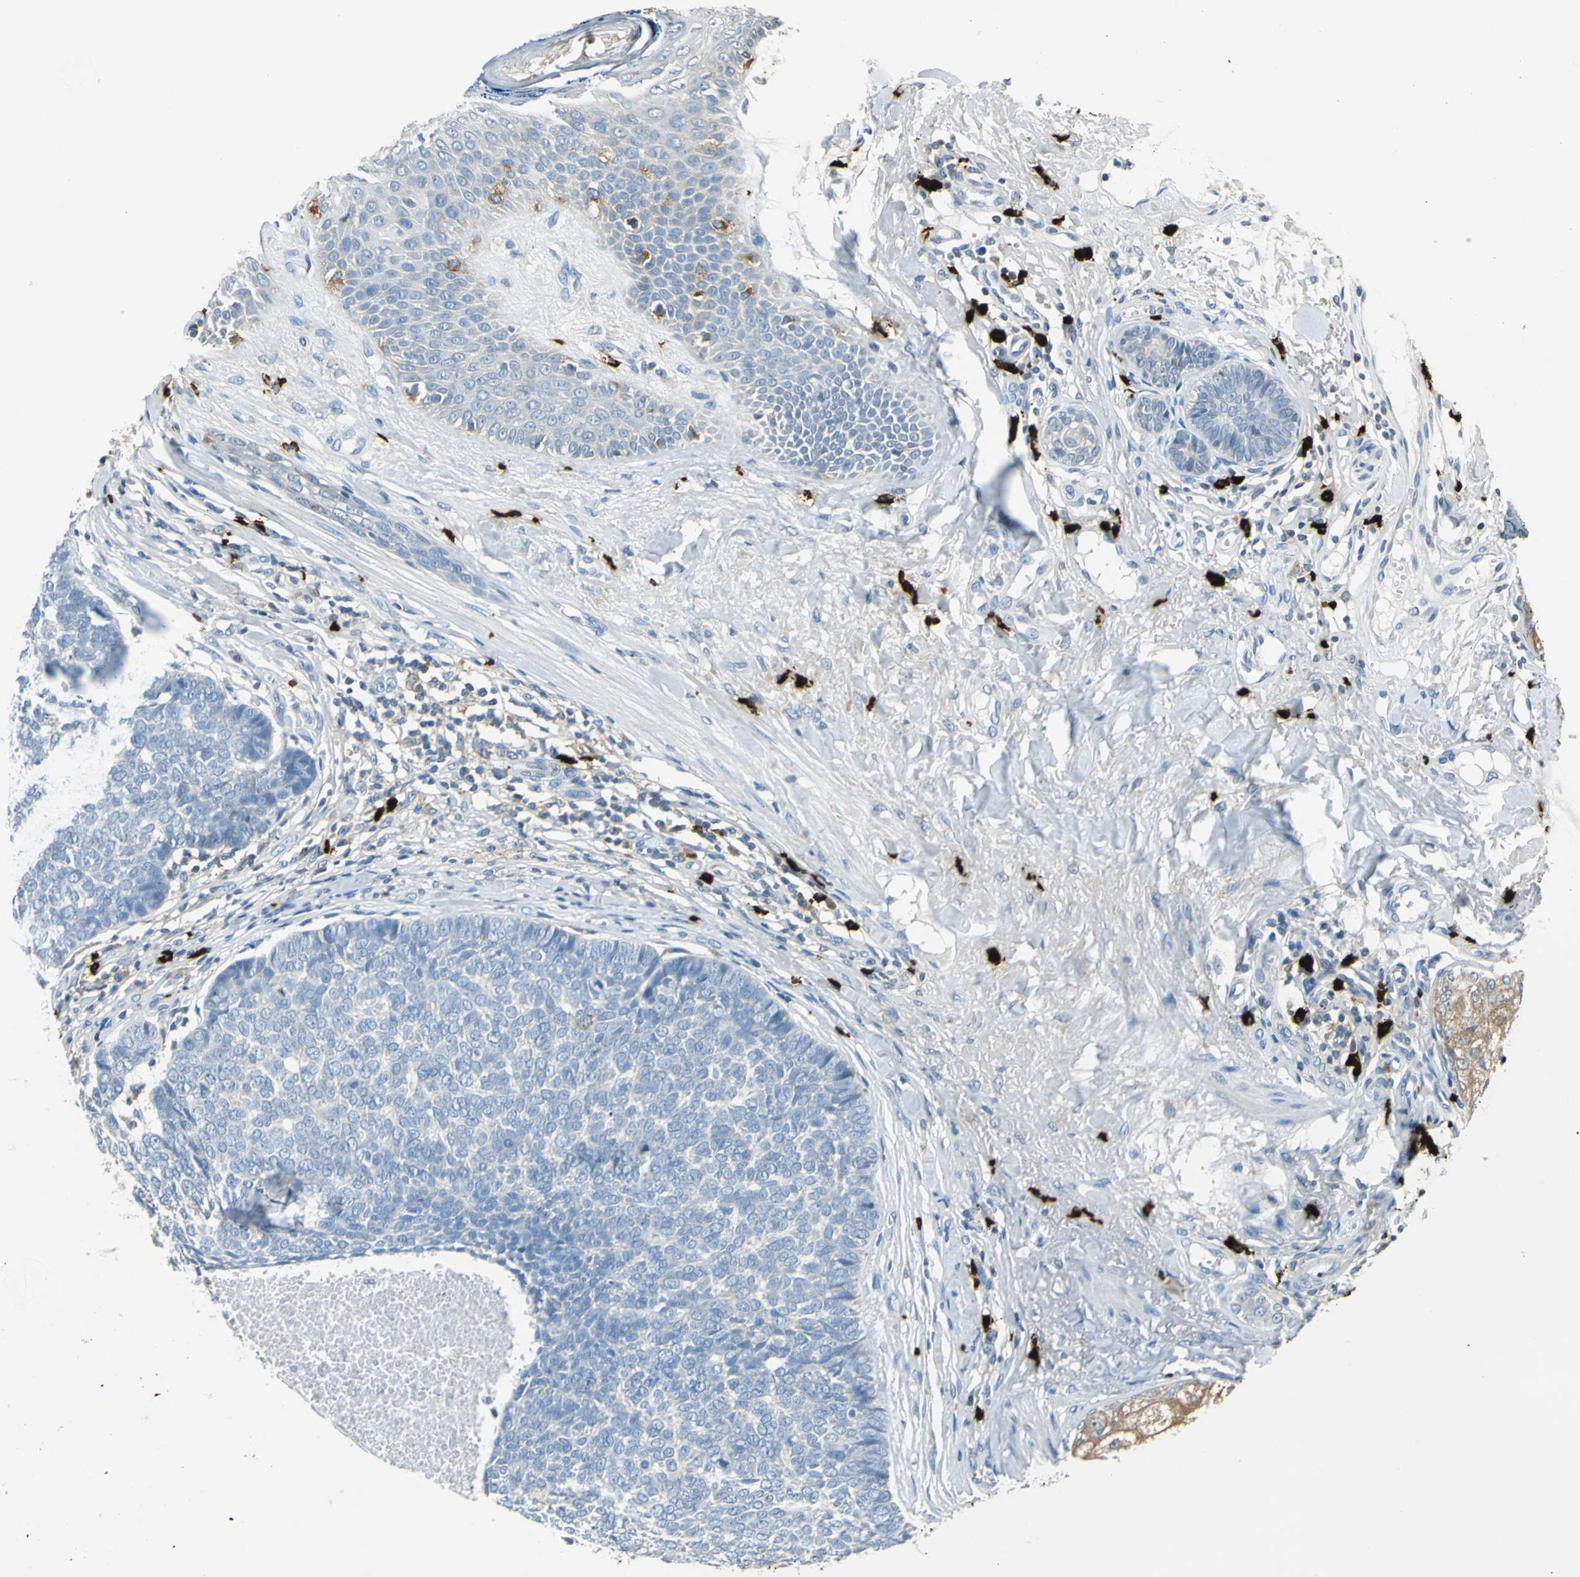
{"staining": {"intensity": "negative", "quantity": "none", "location": "none"}, "tissue": "skin cancer", "cell_type": "Tumor cells", "image_type": "cancer", "snomed": [{"axis": "morphology", "description": "Basal cell carcinoma"}, {"axis": "topography", "description": "Skin"}], "caption": "IHC micrograph of neoplastic tissue: skin cancer (basal cell carcinoma) stained with DAB (3,3'-diaminobenzidine) reveals no significant protein expression in tumor cells.", "gene": "CPA3", "patient": {"sex": "male", "age": 84}}